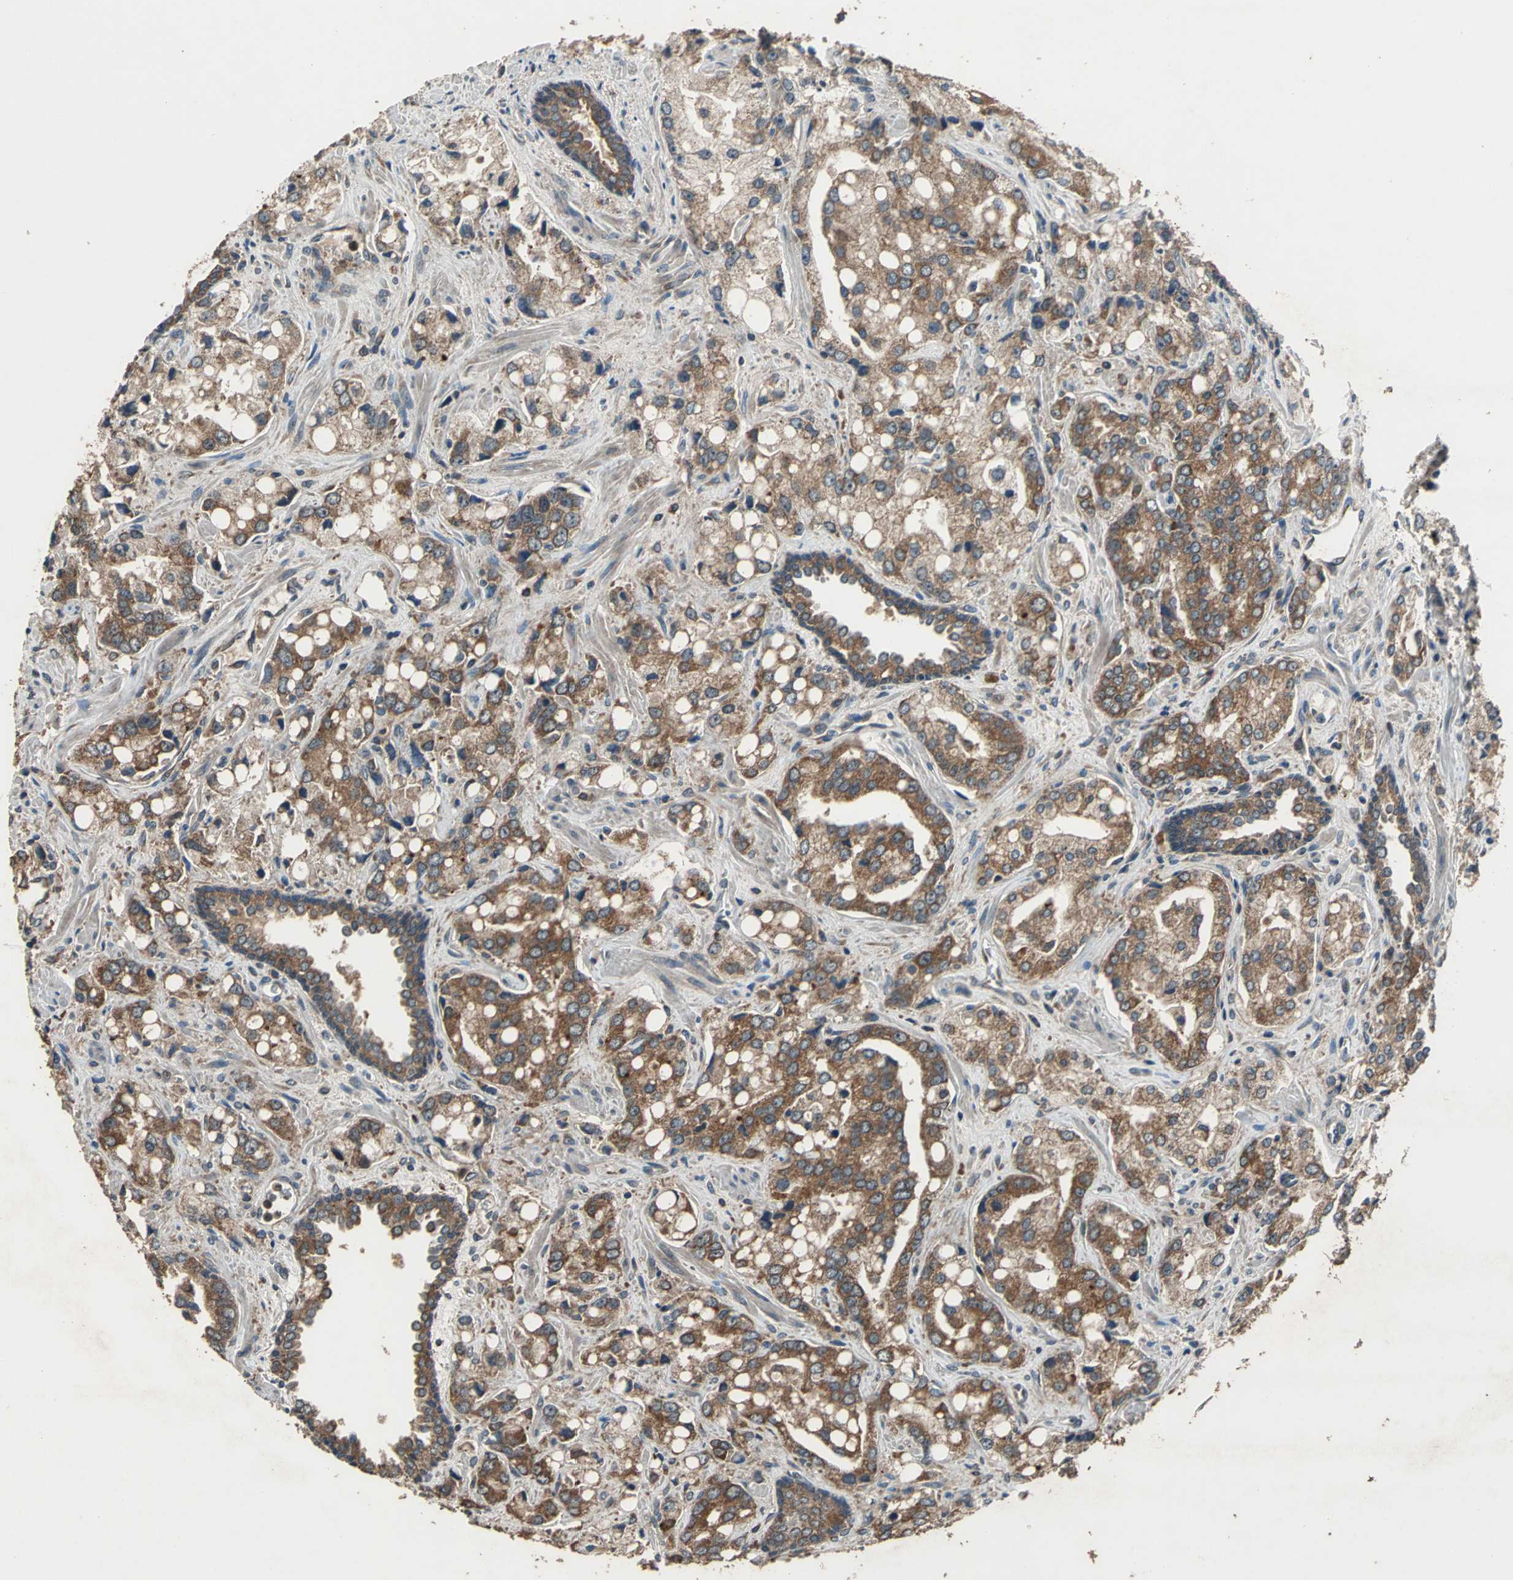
{"staining": {"intensity": "strong", "quantity": ">75%", "location": "cytoplasmic/membranous"}, "tissue": "prostate cancer", "cell_type": "Tumor cells", "image_type": "cancer", "snomed": [{"axis": "morphology", "description": "Adenocarcinoma, High grade"}, {"axis": "topography", "description": "Prostate"}], "caption": "High-grade adenocarcinoma (prostate) stained with DAB (3,3'-diaminobenzidine) immunohistochemistry exhibits high levels of strong cytoplasmic/membranous expression in about >75% of tumor cells.", "gene": "ZNF608", "patient": {"sex": "male", "age": 67}}